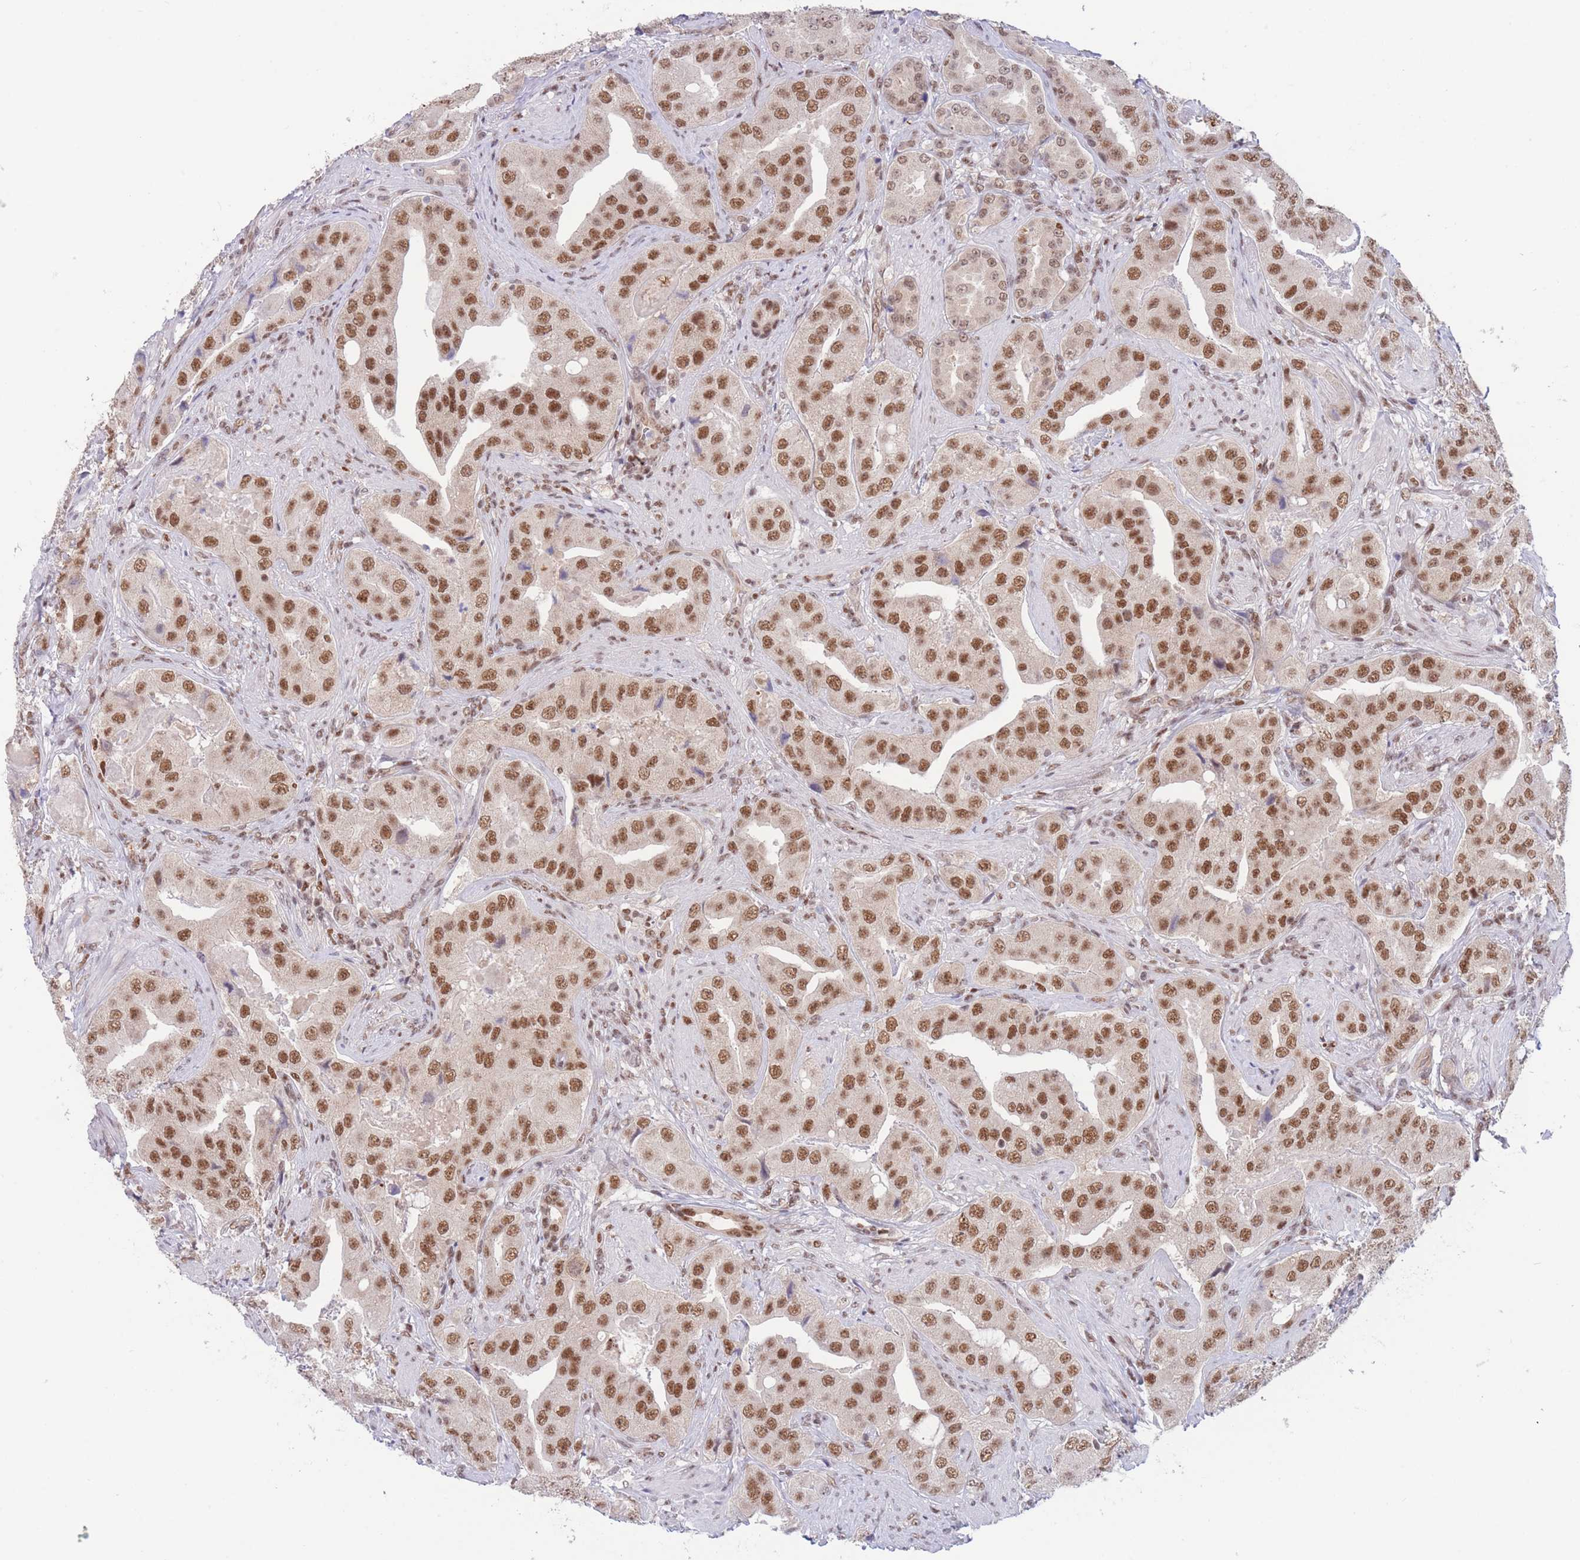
{"staining": {"intensity": "moderate", "quantity": ">75%", "location": "nuclear"}, "tissue": "prostate cancer", "cell_type": "Tumor cells", "image_type": "cancer", "snomed": [{"axis": "morphology", "description": "Adenocarcinoma, High grade"}, {"axis": "topography", "description": "Prostate"}], "caption": "This is an image of immunohistochemistry (IHC) staining of high-grade adenocarcinoma (prostate), which shows moderate staining in the nuclear of tumor cells.", "gene": "SMAD9", "patient": {"sex": "male", "age": 63}}